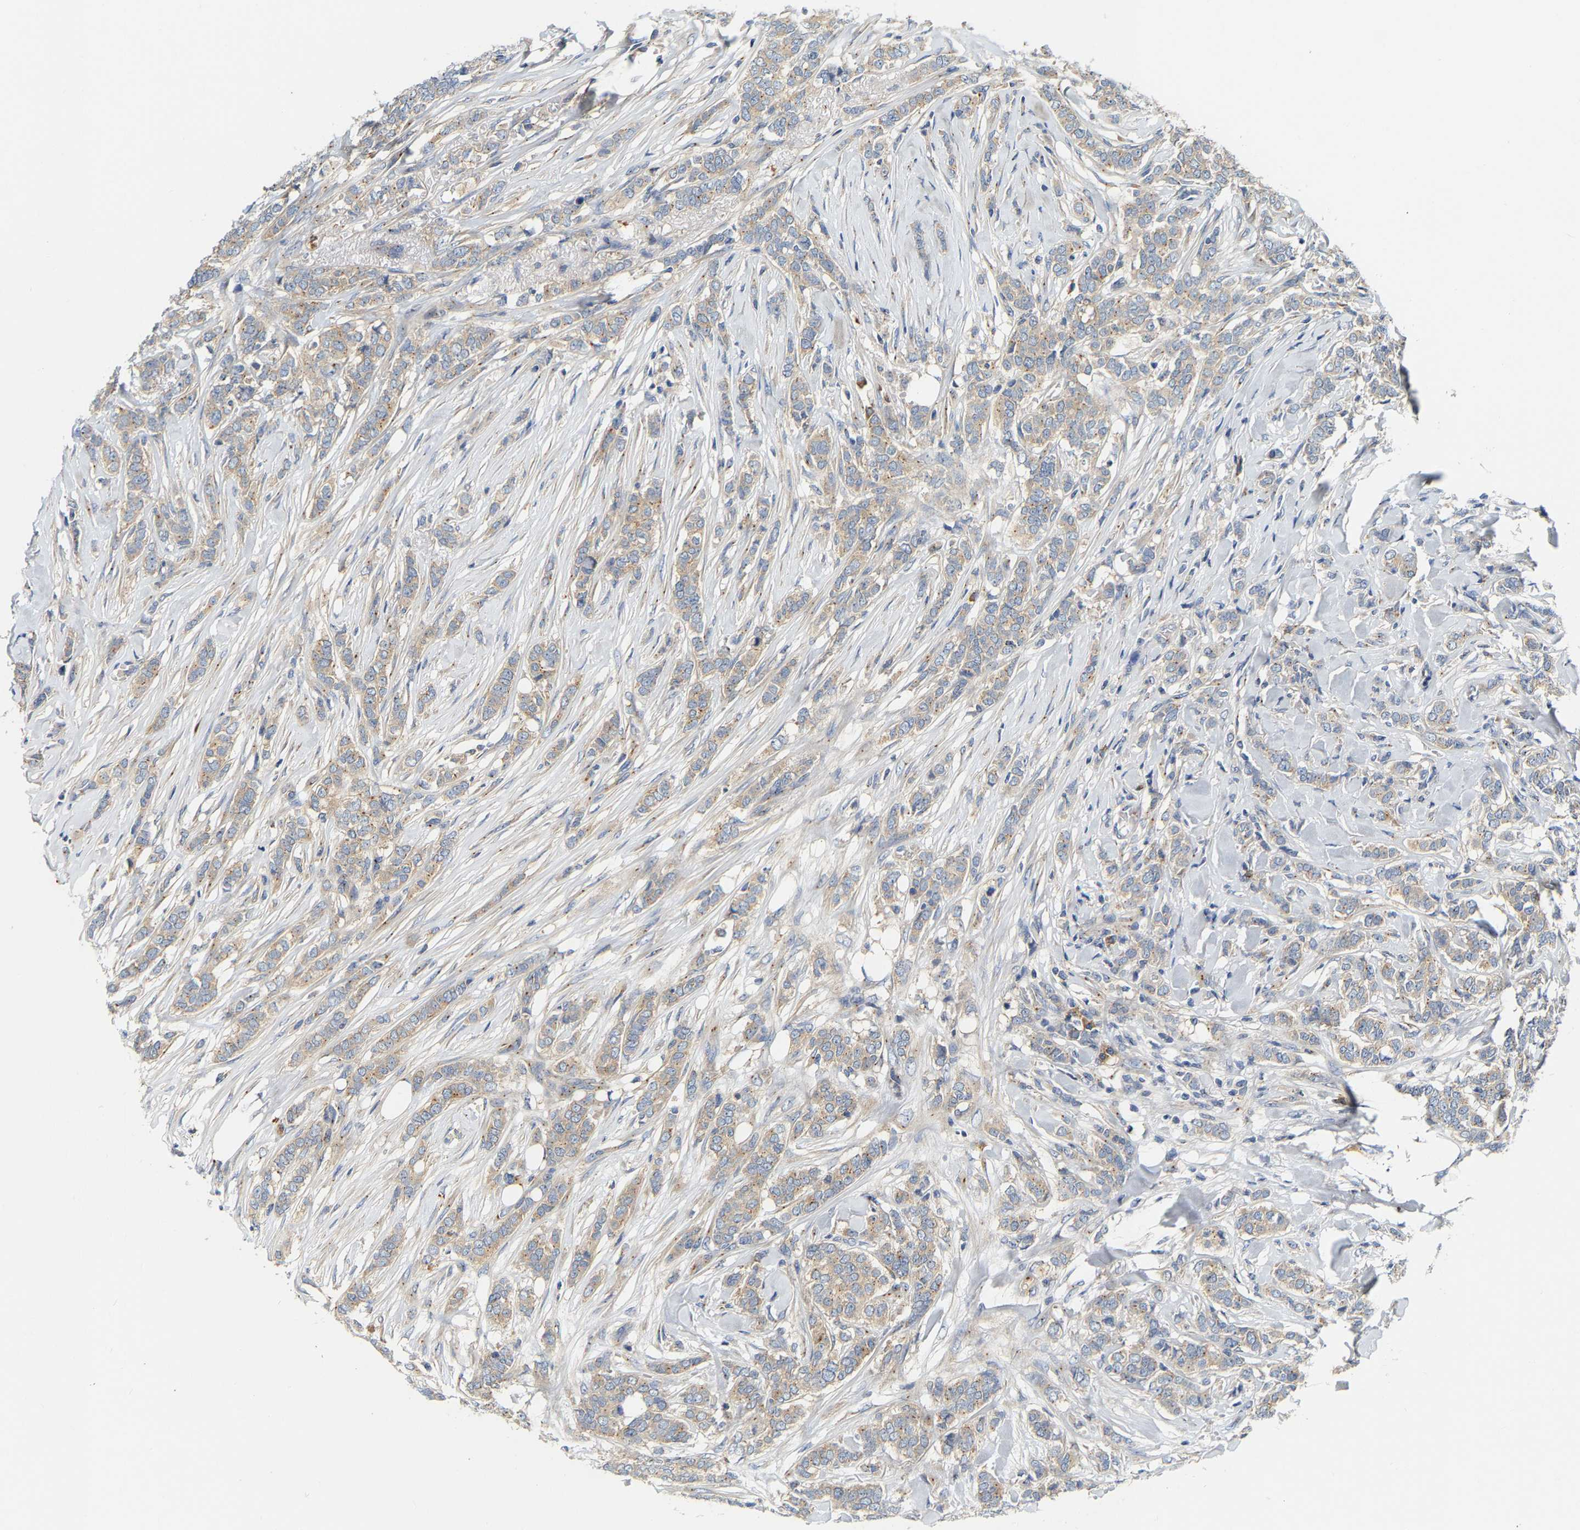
{"staining": {"intensity": "weak", "quantity": ">75%", "location": "cytoplasmic/membranous"}, "tissue": "breast cancer", "cell_type": "Tumor cells", "image_type": "cancer", "snomed": [{"axis": "morphology", "description": "Lobular carcinoma"}, {"axis": "topography", "description": "Skin"}, {"axis": "topography", "description": "Breast"}], "caption": "Tumor cells show low levels of weak cytoplasmic/membranous expression in about >75% of cells in breast cancer (lobular carcinoma).", "gene": "PCNT", "patient": {"sex": "female", "age": 46}}